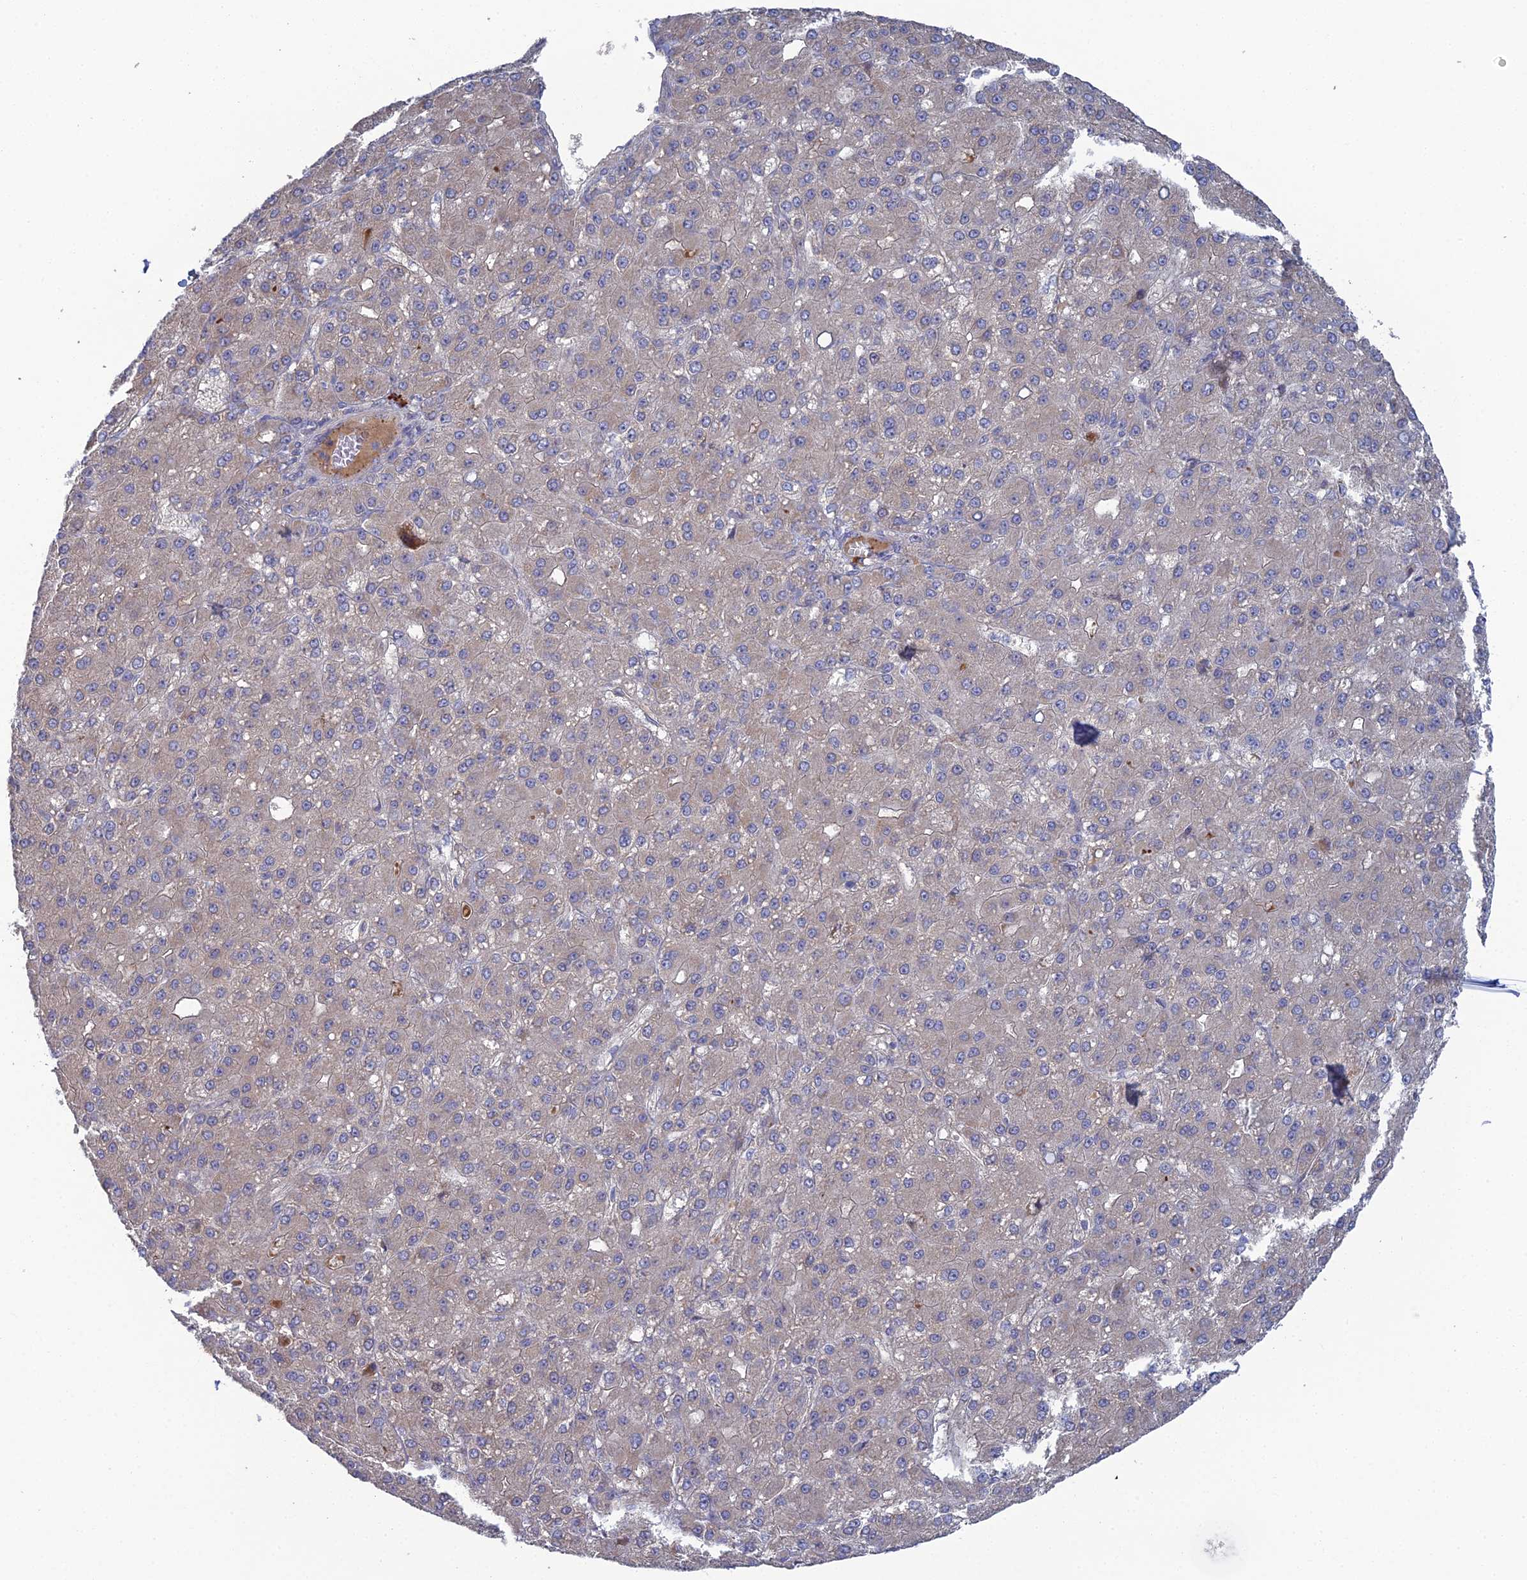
{"staining": {"intensity": "weak", "quantity": "<25%", "location": "cytoplasmic/membranous"}, "tissue": "liver cancer", "cell_type": "Tumor cells", "image_type": "cancer", "snomed": [{"axis": "morphology", "description": "Carcinoma, Hepatocellular, NOS"}, {"axis": "topography", "description": "Liver"}], "caption": "Immunohistochemical staining of human hepatocellular carcinoma (liver) reveals no significant staining in tumor cells.", "gene": "ARL16", "patient": {"sex": "male", "age": 67}}